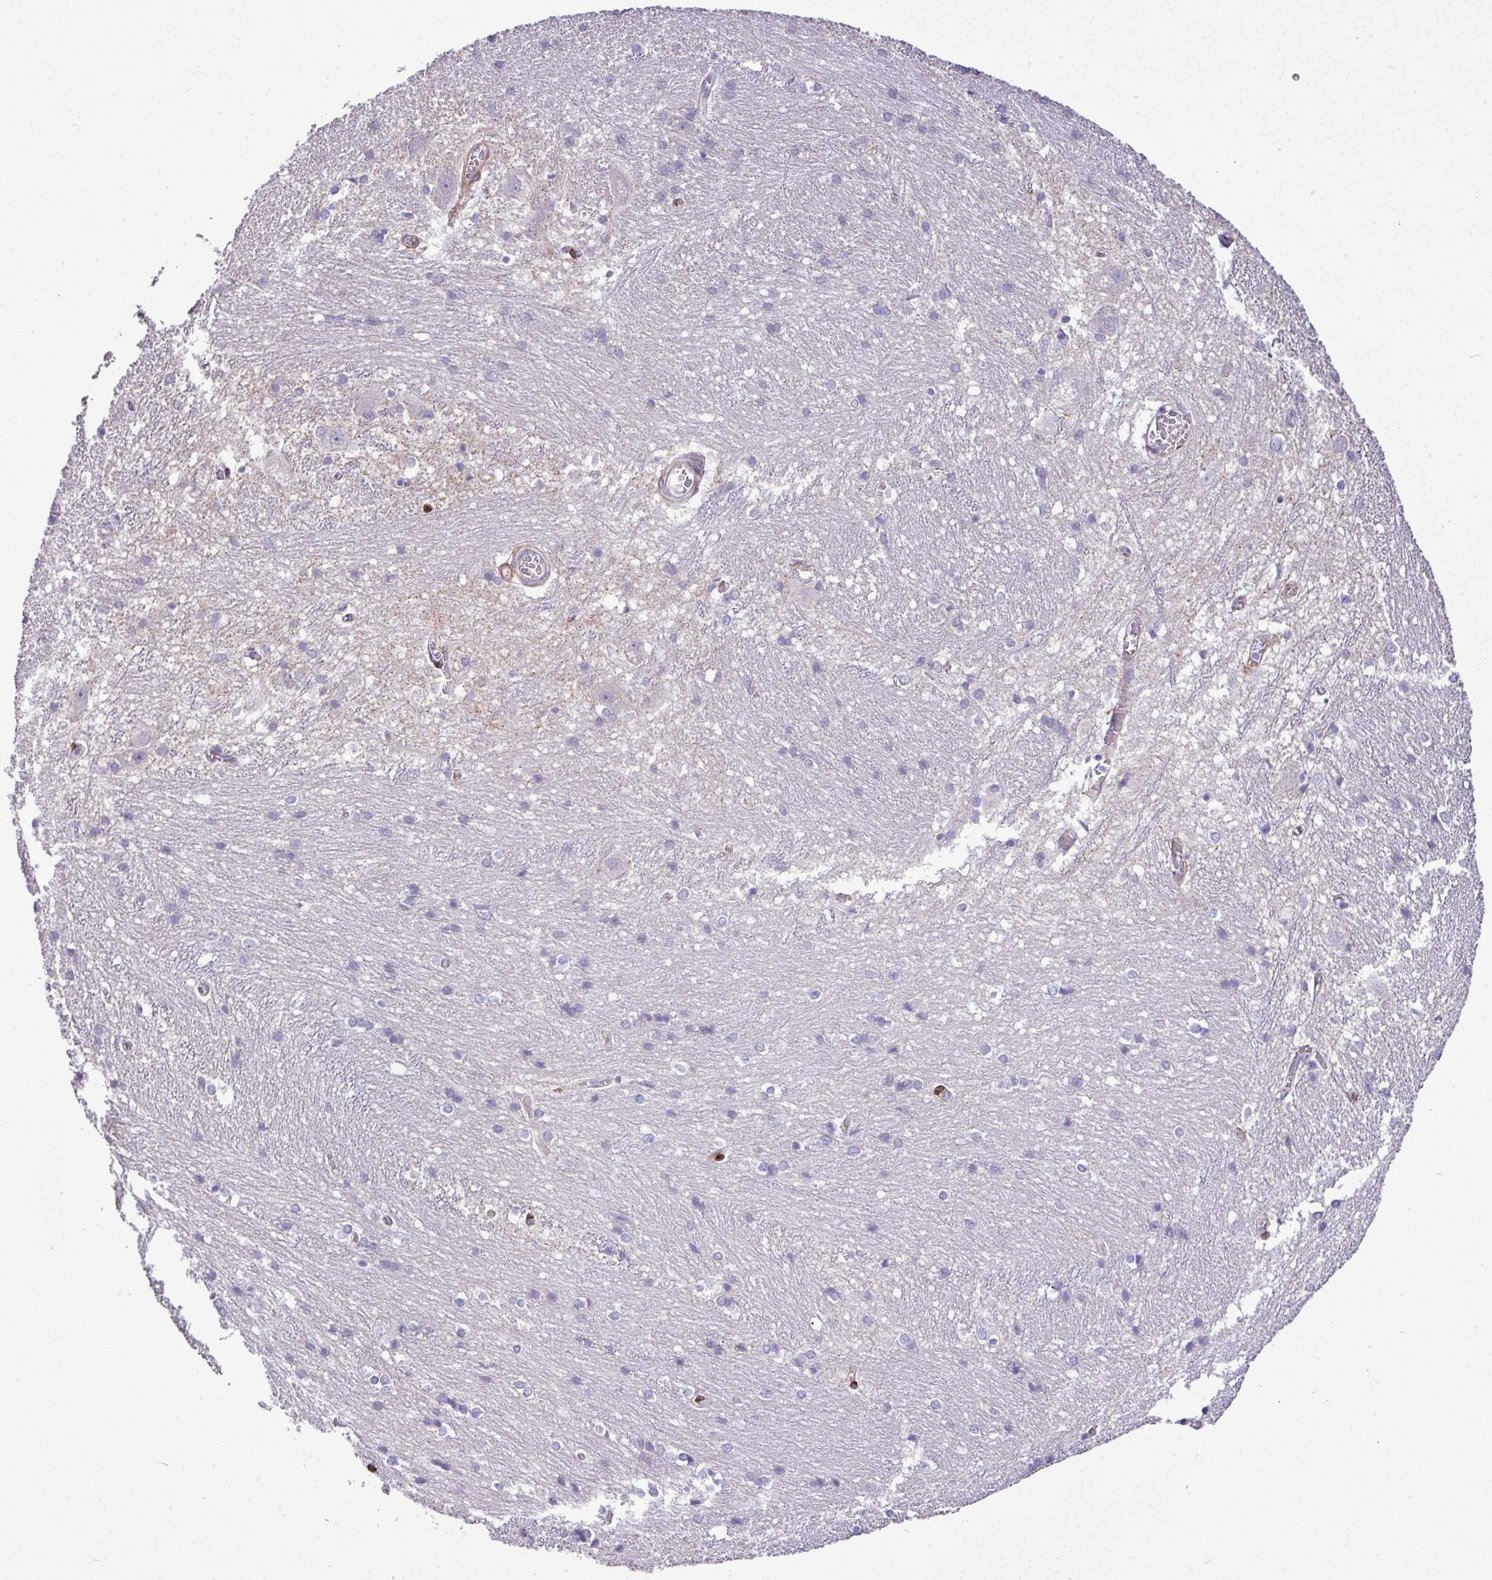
{"staining": {"intensity": "weak", "quantity": "<25%", "location": "cytoplasmic/membranous"}, "tissue": "caudate", "cell_type": "Glial cells", "image_type": "normal", "snomed": [{"axis": "morphology", "description": "Normal tissue, NOS"}, {"axis": "topography", "description": "Lateral ventricle wall"}], "caption": "High magnification brightfield microscopy of benign caudate stained with DAB (3,3'-diaminobenzidine) (brown) and counterstained with hematoxylin (blue): glial cells show no significant staining. The staining was performed using DAB to visualize the protein expression in brown, while the nuclei were stained in blue with hematoxylin (Magnification: 20x).", "gene": "CD248", "patient": {"sex": "male", "age": 37}}